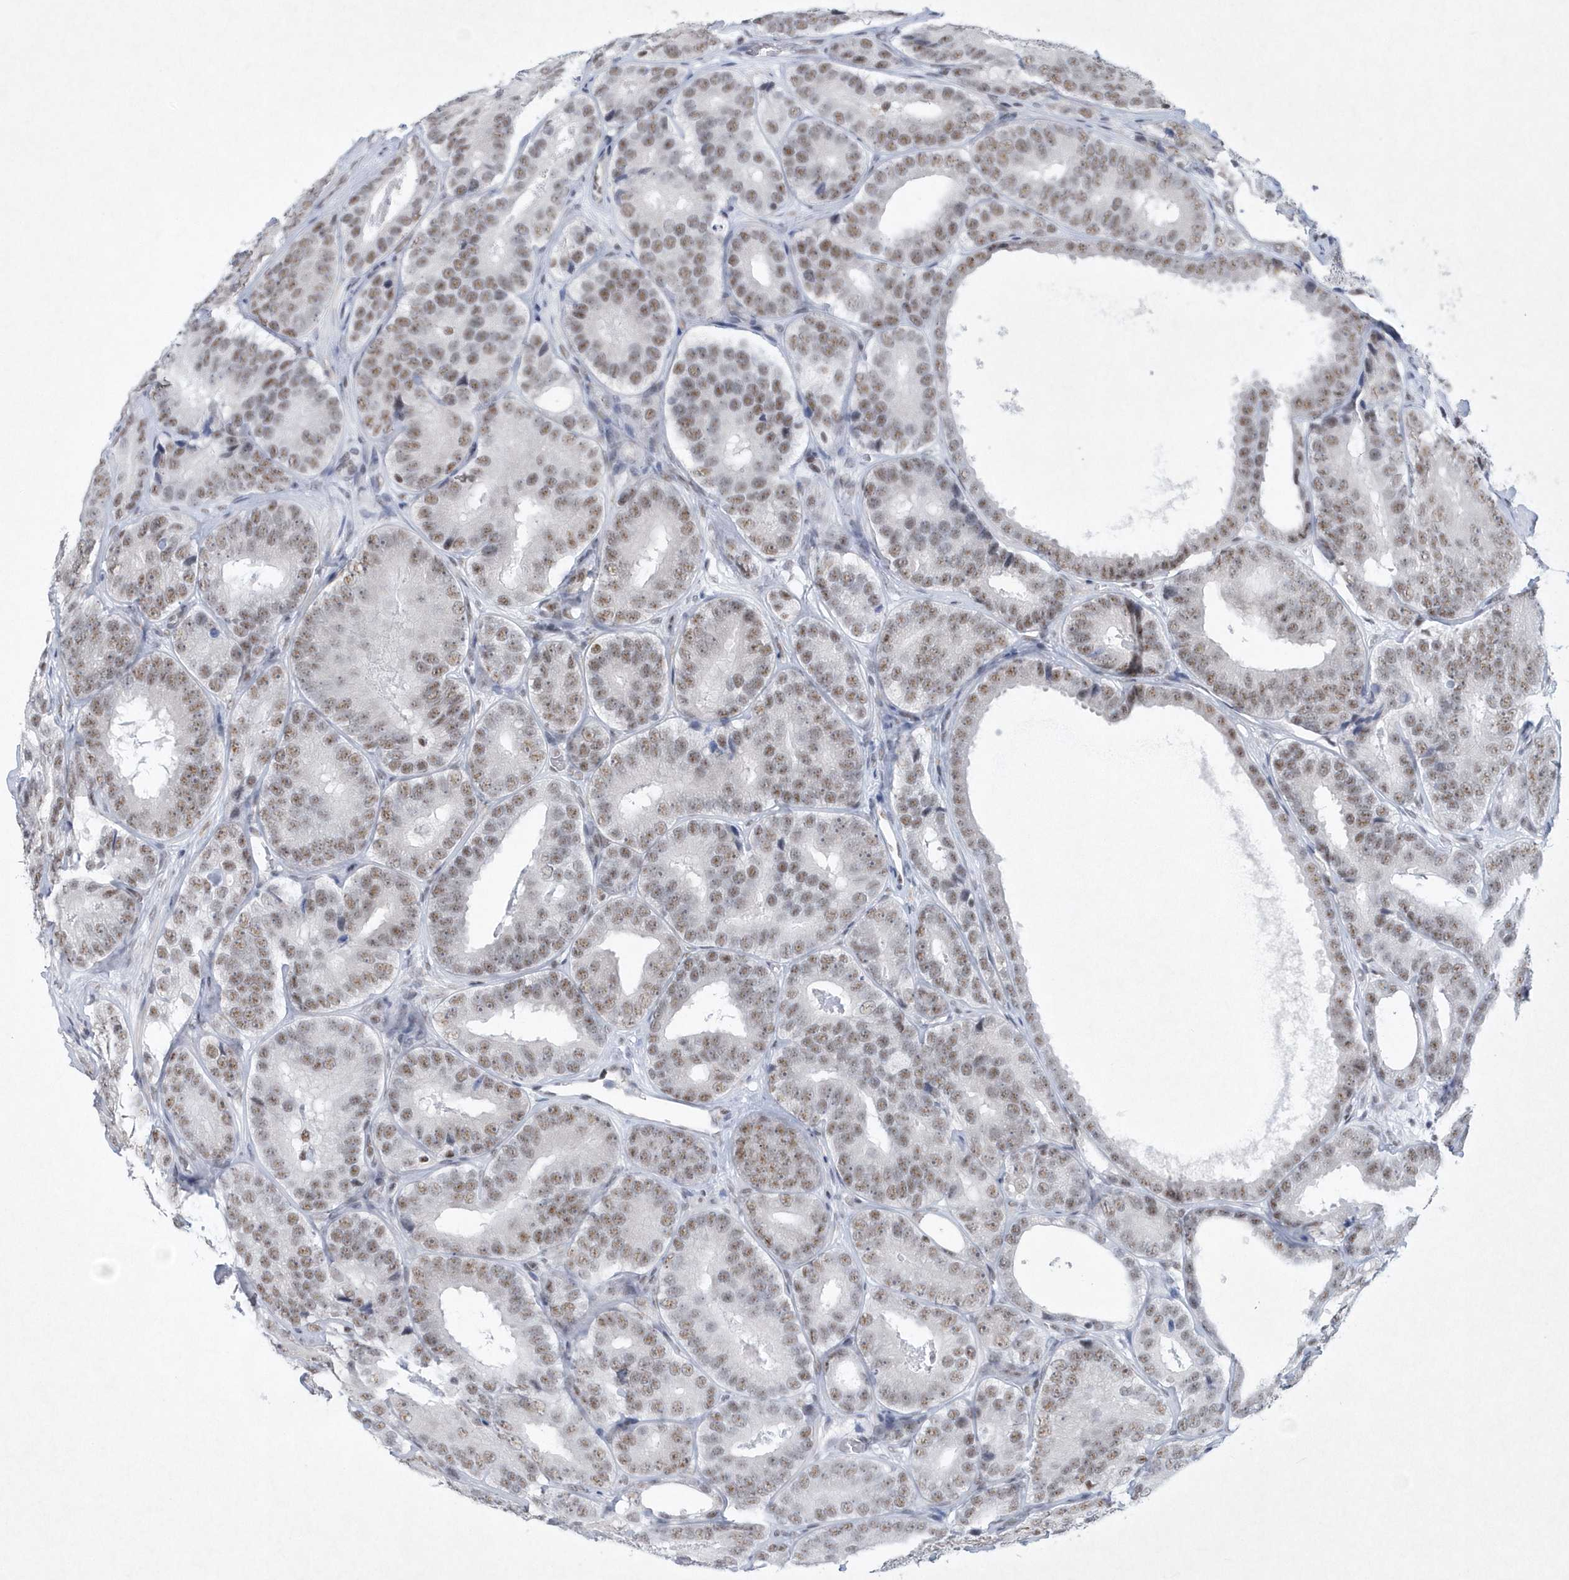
{"staining": {"intensity": "moderate", "quantity": ">75%", "location": "nuclear"}, "tissue": "prostate cancer", "cell_type": "Tumor cells", "image_type": "cancer", "snomed": [{"axis": "morphology", "description": "Adenocarcinoma, High grade"}, {"axis": "topography", "description": "Prostate"}], "caption": "A high-resolution histopathology image shows IHC staining of prostate adenocarcinoma (high-grade), which demonstrates moderate nuclear staining in about >75% of tumor cells.", "gene": "DCLRE1A", "patient": {"sex": "male", "age": 56}}